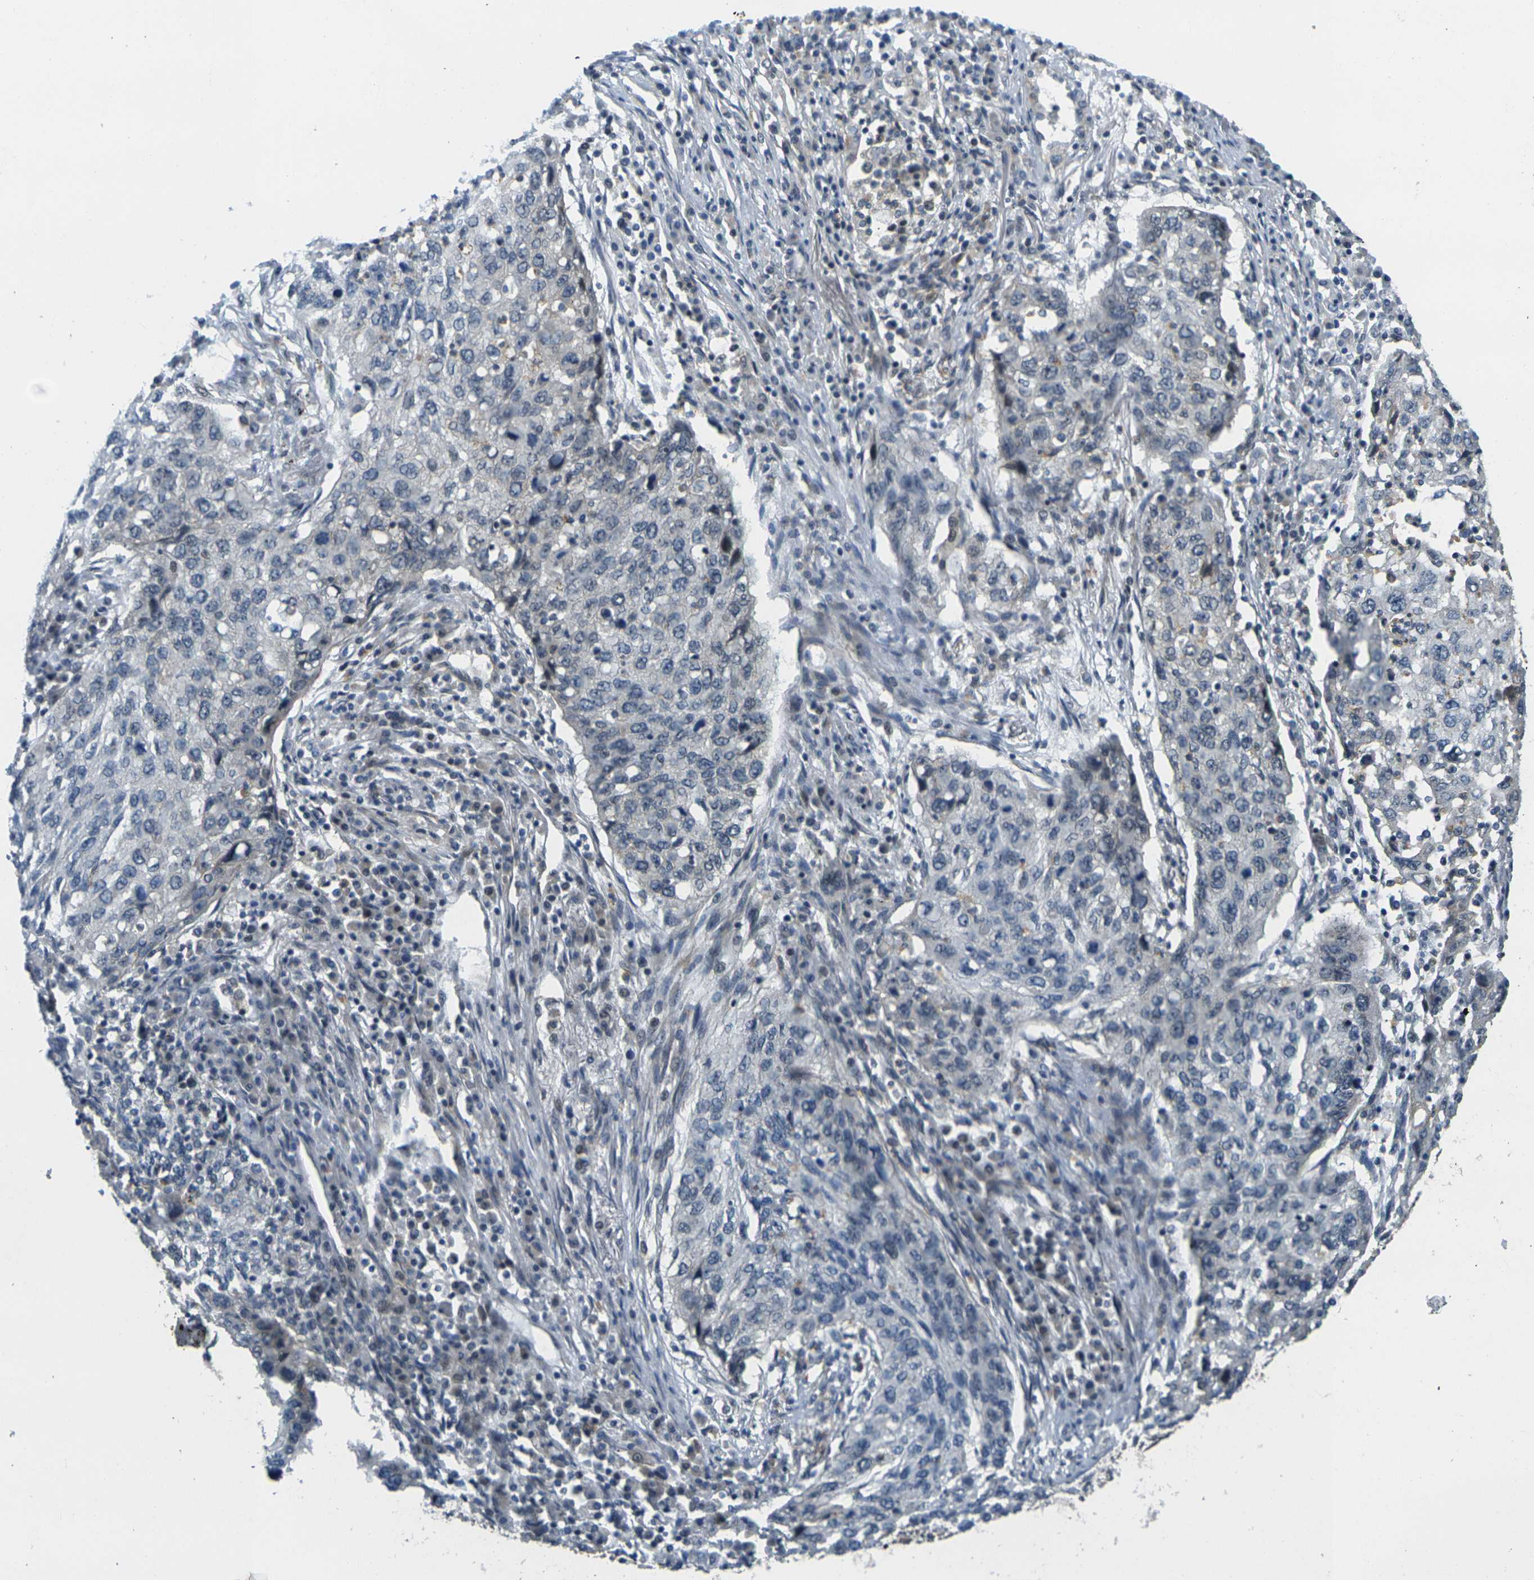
{"staining": {"intensity": "negative", "quantity": "none", "location": "none"}, "tissue": "lung cancer", "cell_type": "Tumor cells", "image_type": "cancer", "snomed": [{"axis": "morphology", "description": "Squamous cell carcinoma, NOS"}, {"axis": "topography", "description": "Lung"}], "caption": "This is an IHC micrograph of squamous cell carcinoma (lung). There is no staining in tumor cells.", "gene": "KCTD10", "patient": {"sex": "female", "age": 63}}